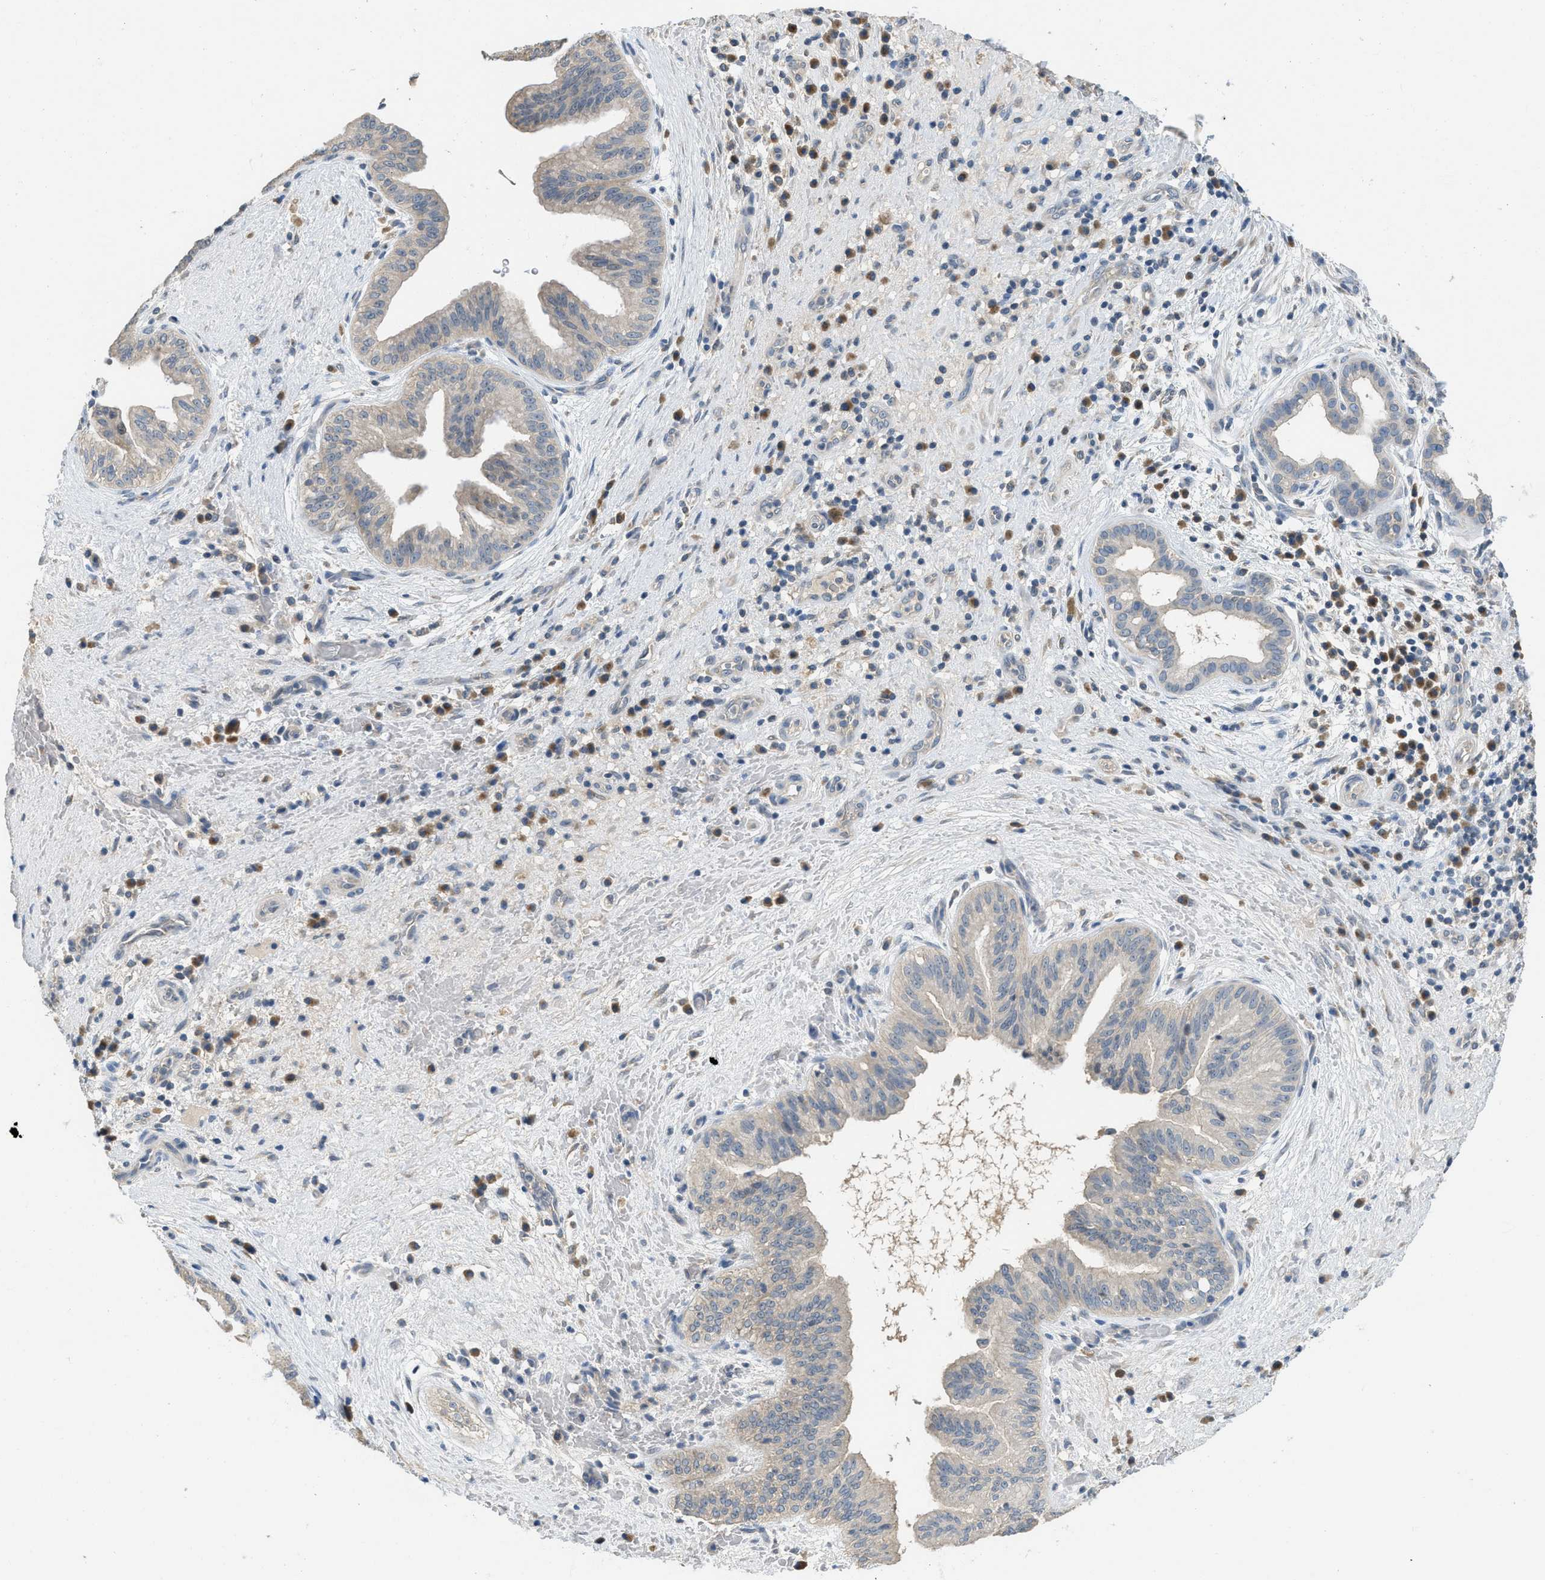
{"staining": {"intensity": "weak", "quantity": "<25%", "location": "cytoplasmic/membranous"}, "tissue": "liver cancer", "cell_type": "Tumor cells", "image_type": "cancer", "snomed": [{"axis": "morphology", "description": "Cholangiocarcinoma"}, {"axis": "topography", "description": "Liver"}], "caption": "DAB (3,3'-diaminobenzidine) immunohistochemical staining of liver cholangiocarcinoma reveals no significant expression in tumor cells.", "gene": "MIS18A", "patient": {"sex": "female", "age": 38}}